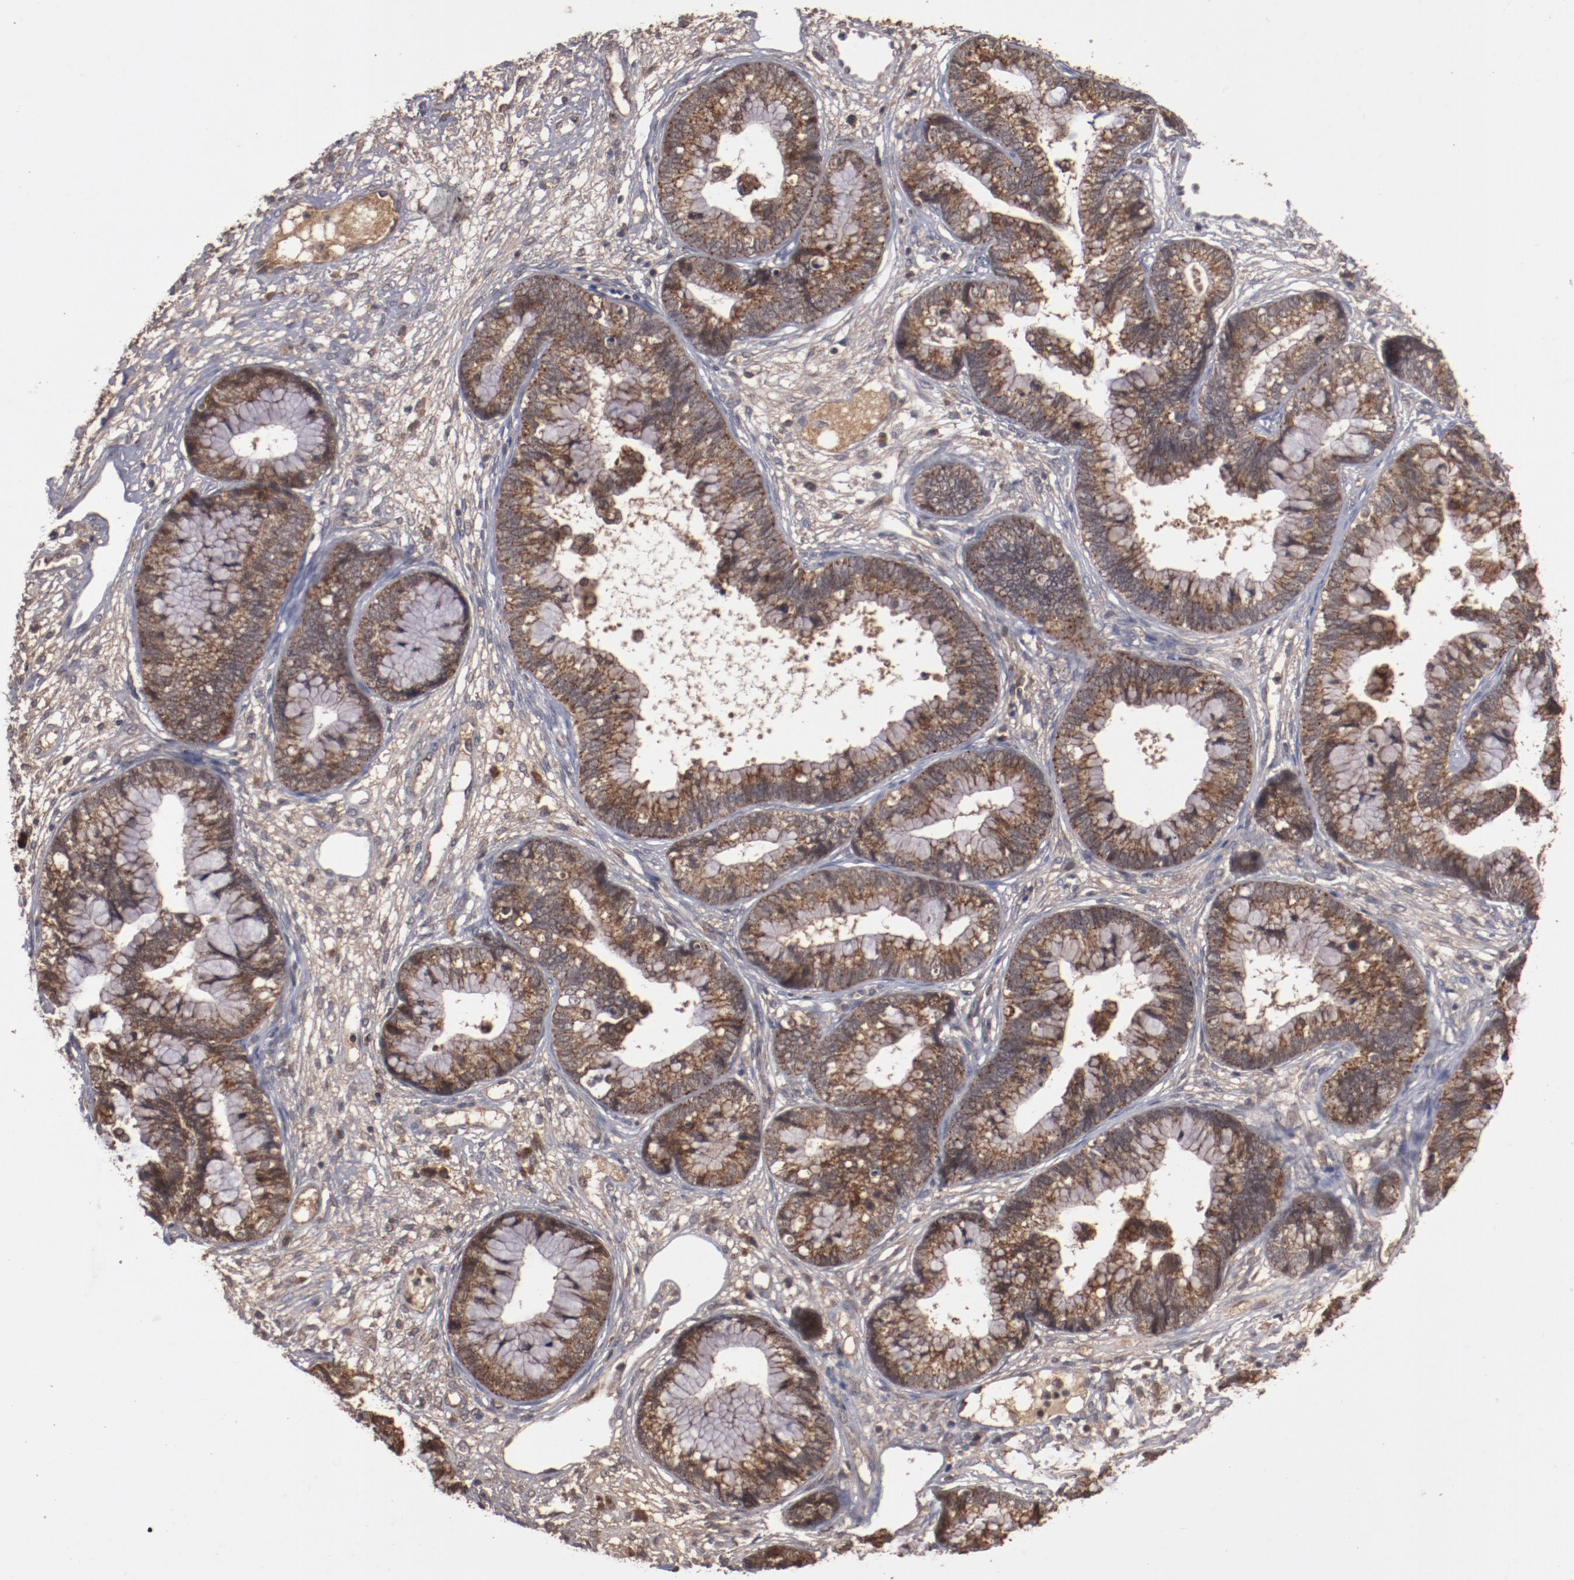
{"staining": {"intensity": "moderate", "quantity": ">75%", "location": "cytoplasmic/membranous"}, "tissue": "cervical cancer", "cell_type": "Tumor cells", "image_type": "cancer", "snomed": [{"axis": "morphology", "description": "Adenocarcinoma, NOS"}, {"axis": "topography", "description": "Cervix"}], "caption": "Protein expression analysis of cervical cancer exhibits moderate cytoplasmic/membranous expression in about >75% of tumor cells.", "gene": "TENM1", "patient": {"sex": "female", "age": 44}}